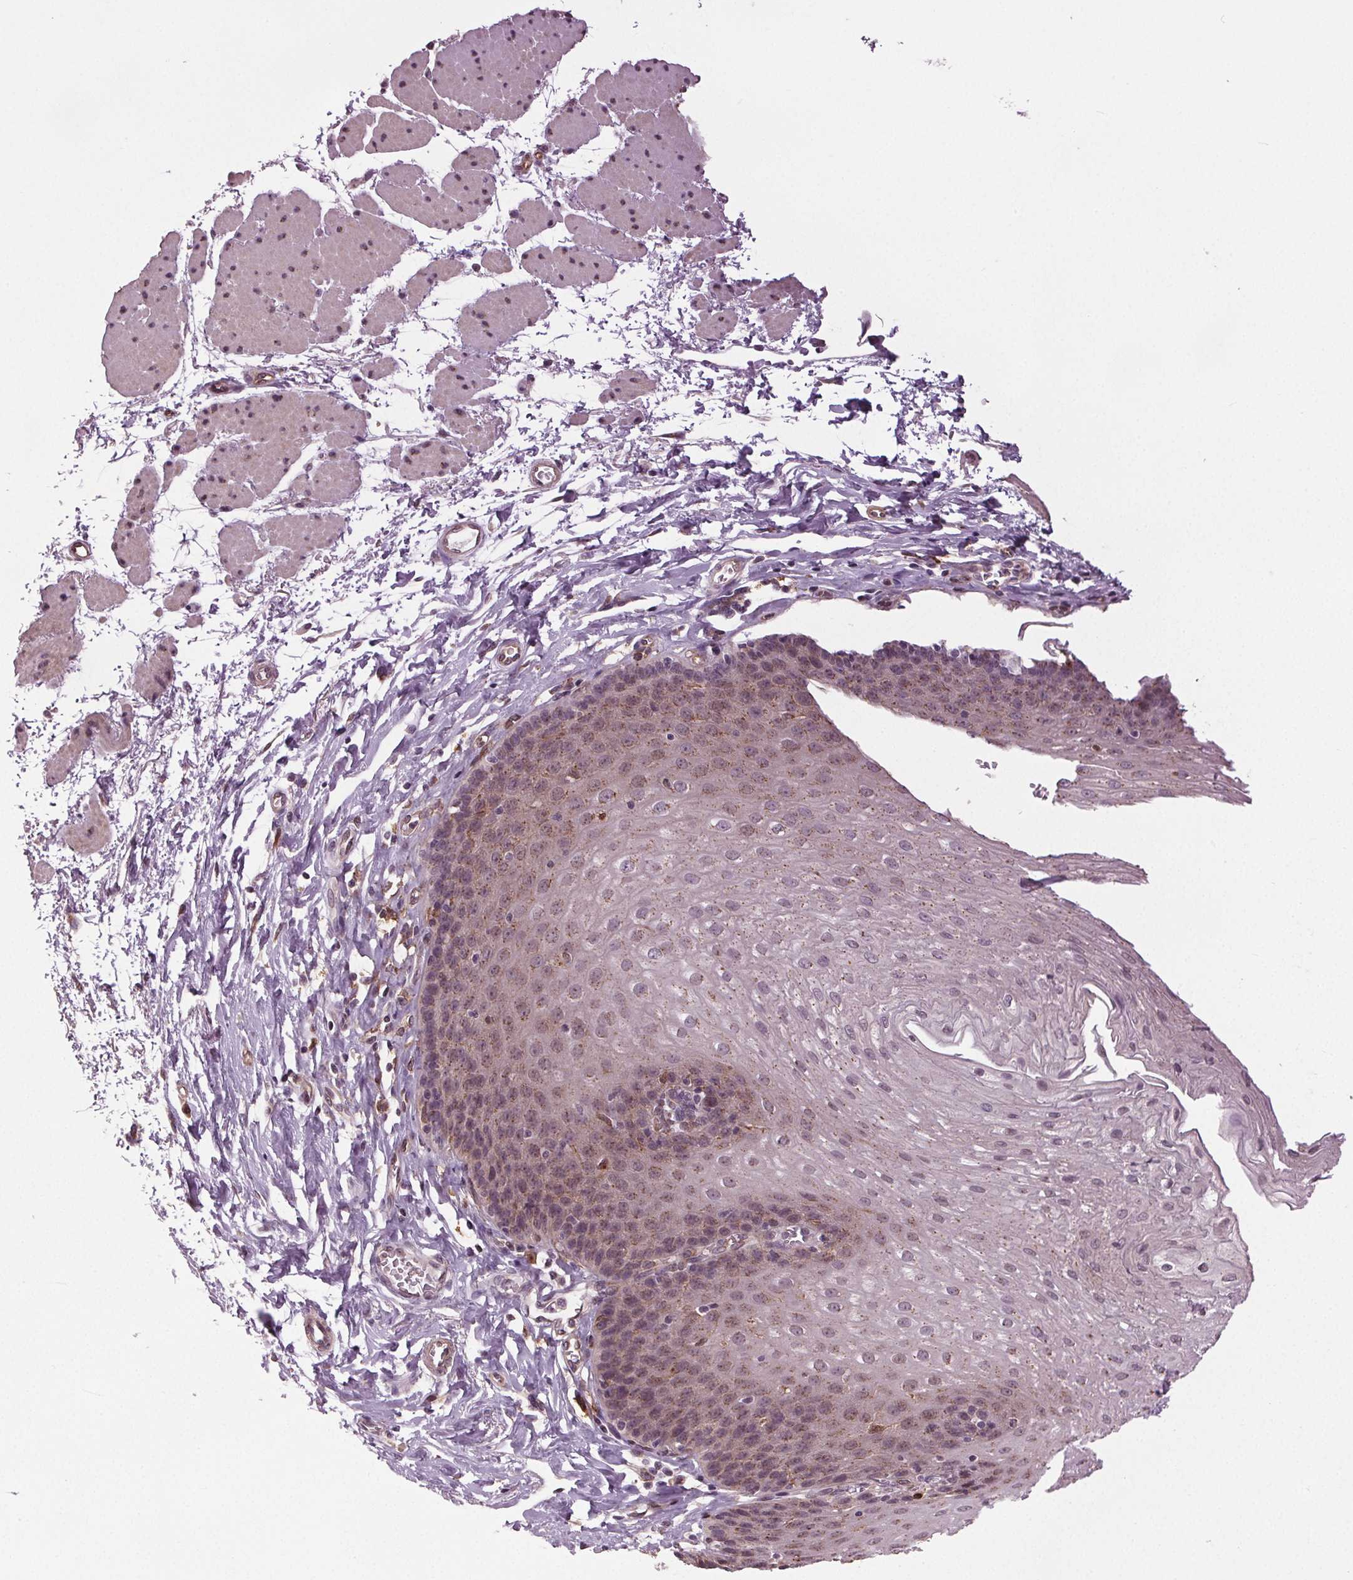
{"staining": {"intensity": "weak", "quantity": ">75%", "location": "cytoplasmic/membranous"}, "tissue": "esophagus", "cell_type": "Squamous epithelial cells", "image_type": "normal", "snomed": [{"axis": "morphology", "description": "Normal tissue, NOS"}, {"axis": "topography", "description": "Esophagus"}], "caption": "Weak cytoplasmic/membranous expression is seen in approximately >75% of squamous epithelial cells in normal esophagus. (Stains: DAB (3,3'-diaminobenzidine) in brown, nuclei in blue, Microscopy: brightfield microscopy at high magnification).", "gene": "BSDC1", "patient": {"sex": "female", "age": 81}}